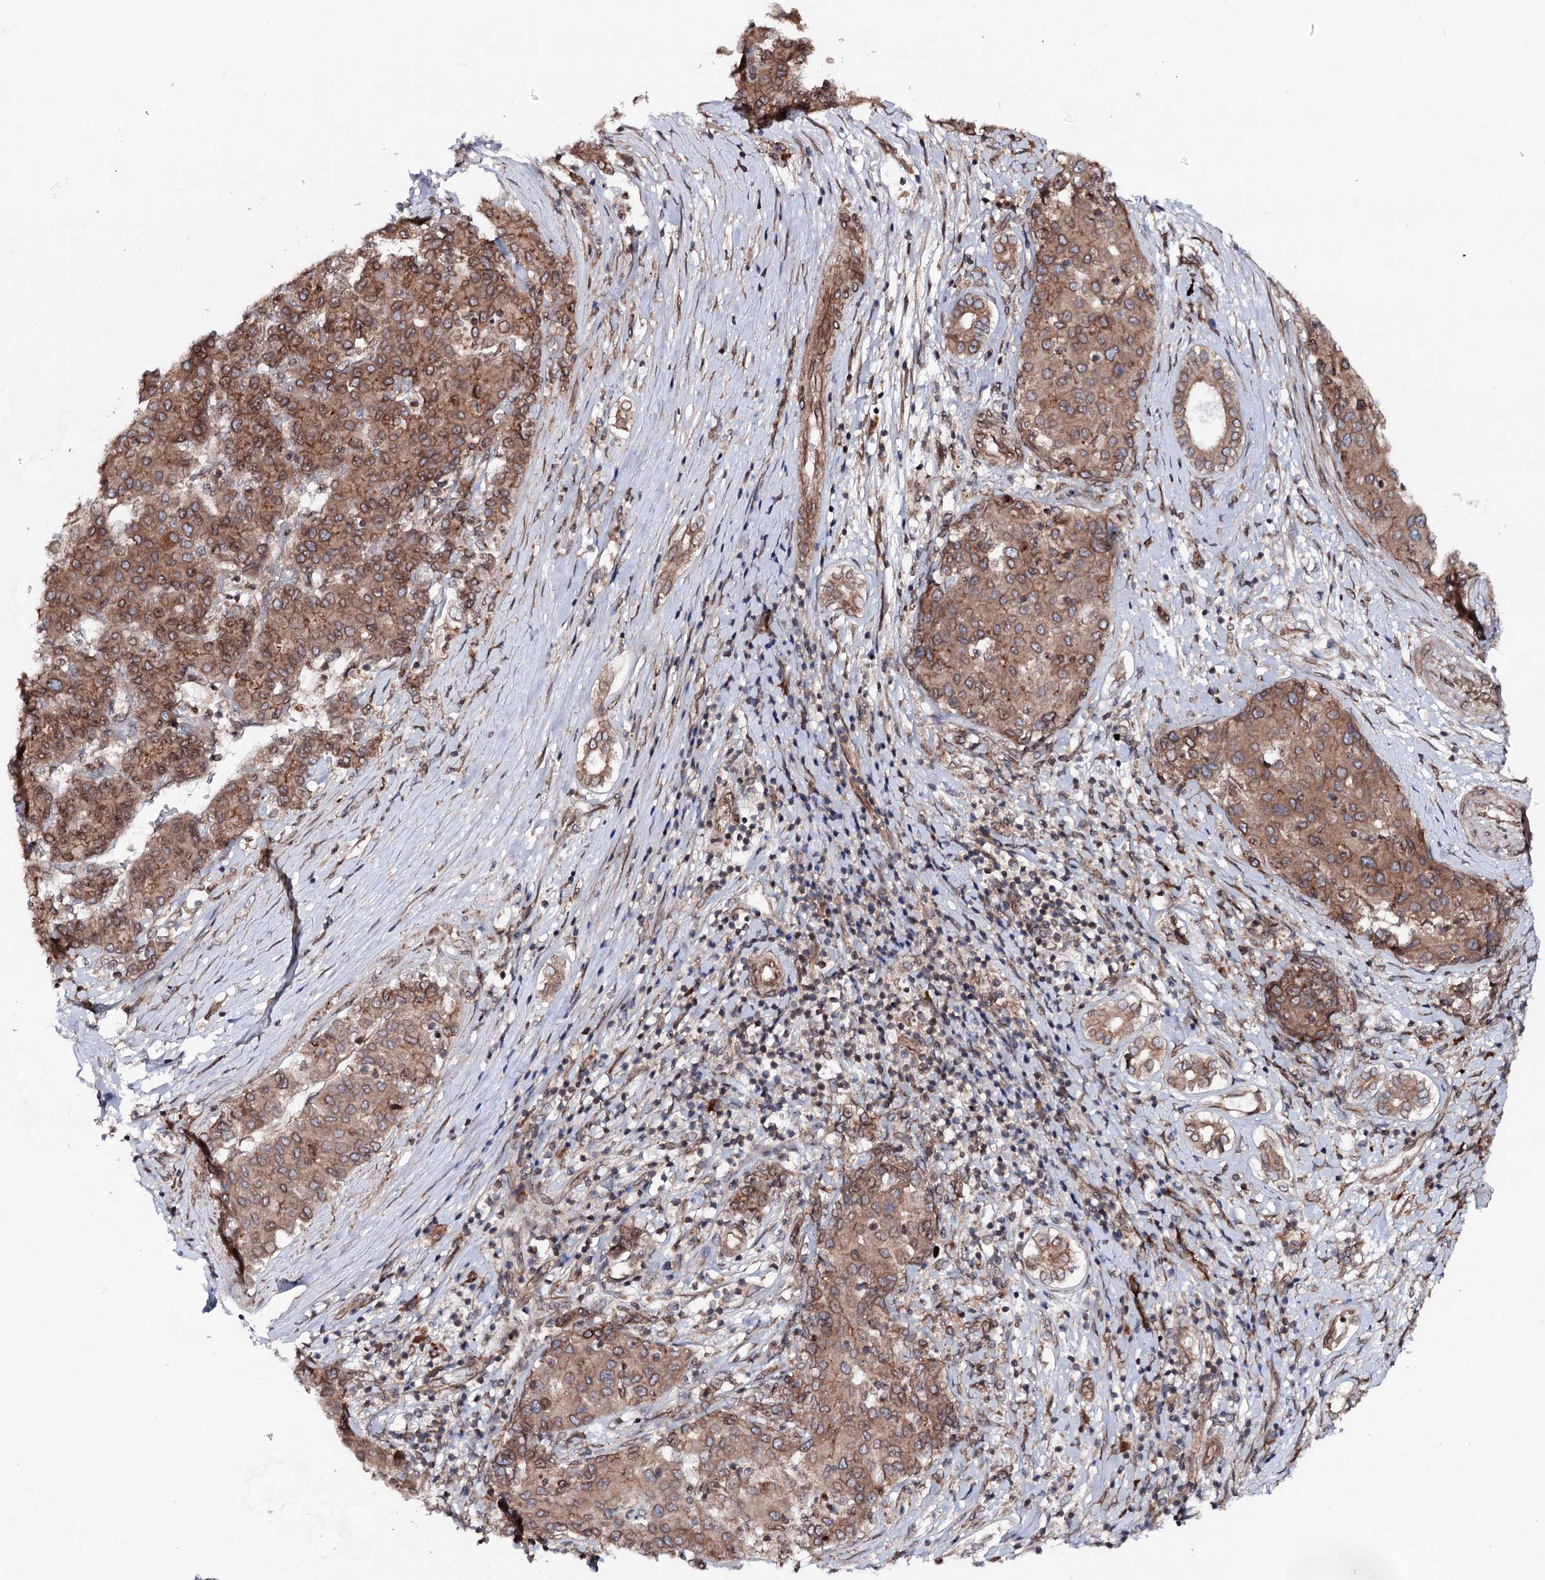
{"staining": {"intensity": "moderate", "quantity": ">75%", "location": "cytoplasmic/membranous,nuclear"}, "tissue": "liver cancer", "cell_type": "Tumor cells", "image_type": "cancer", "snomed": [{"axis": "morphology", "description": "Carcinoma, Hepatocellular, NOS"}, {"axis": "topography", "description": "Liver"}], "caption": "A high-resolution photomicrograph shows IHC staining of liver hepatocellular carcinoma, which shows moderate cytoplasmic/membranous and nuclear staining in approximately >75% of tumor cells.", "gene": "FGFR1OP2", "patient": {"sex": "male", "age": 65}}